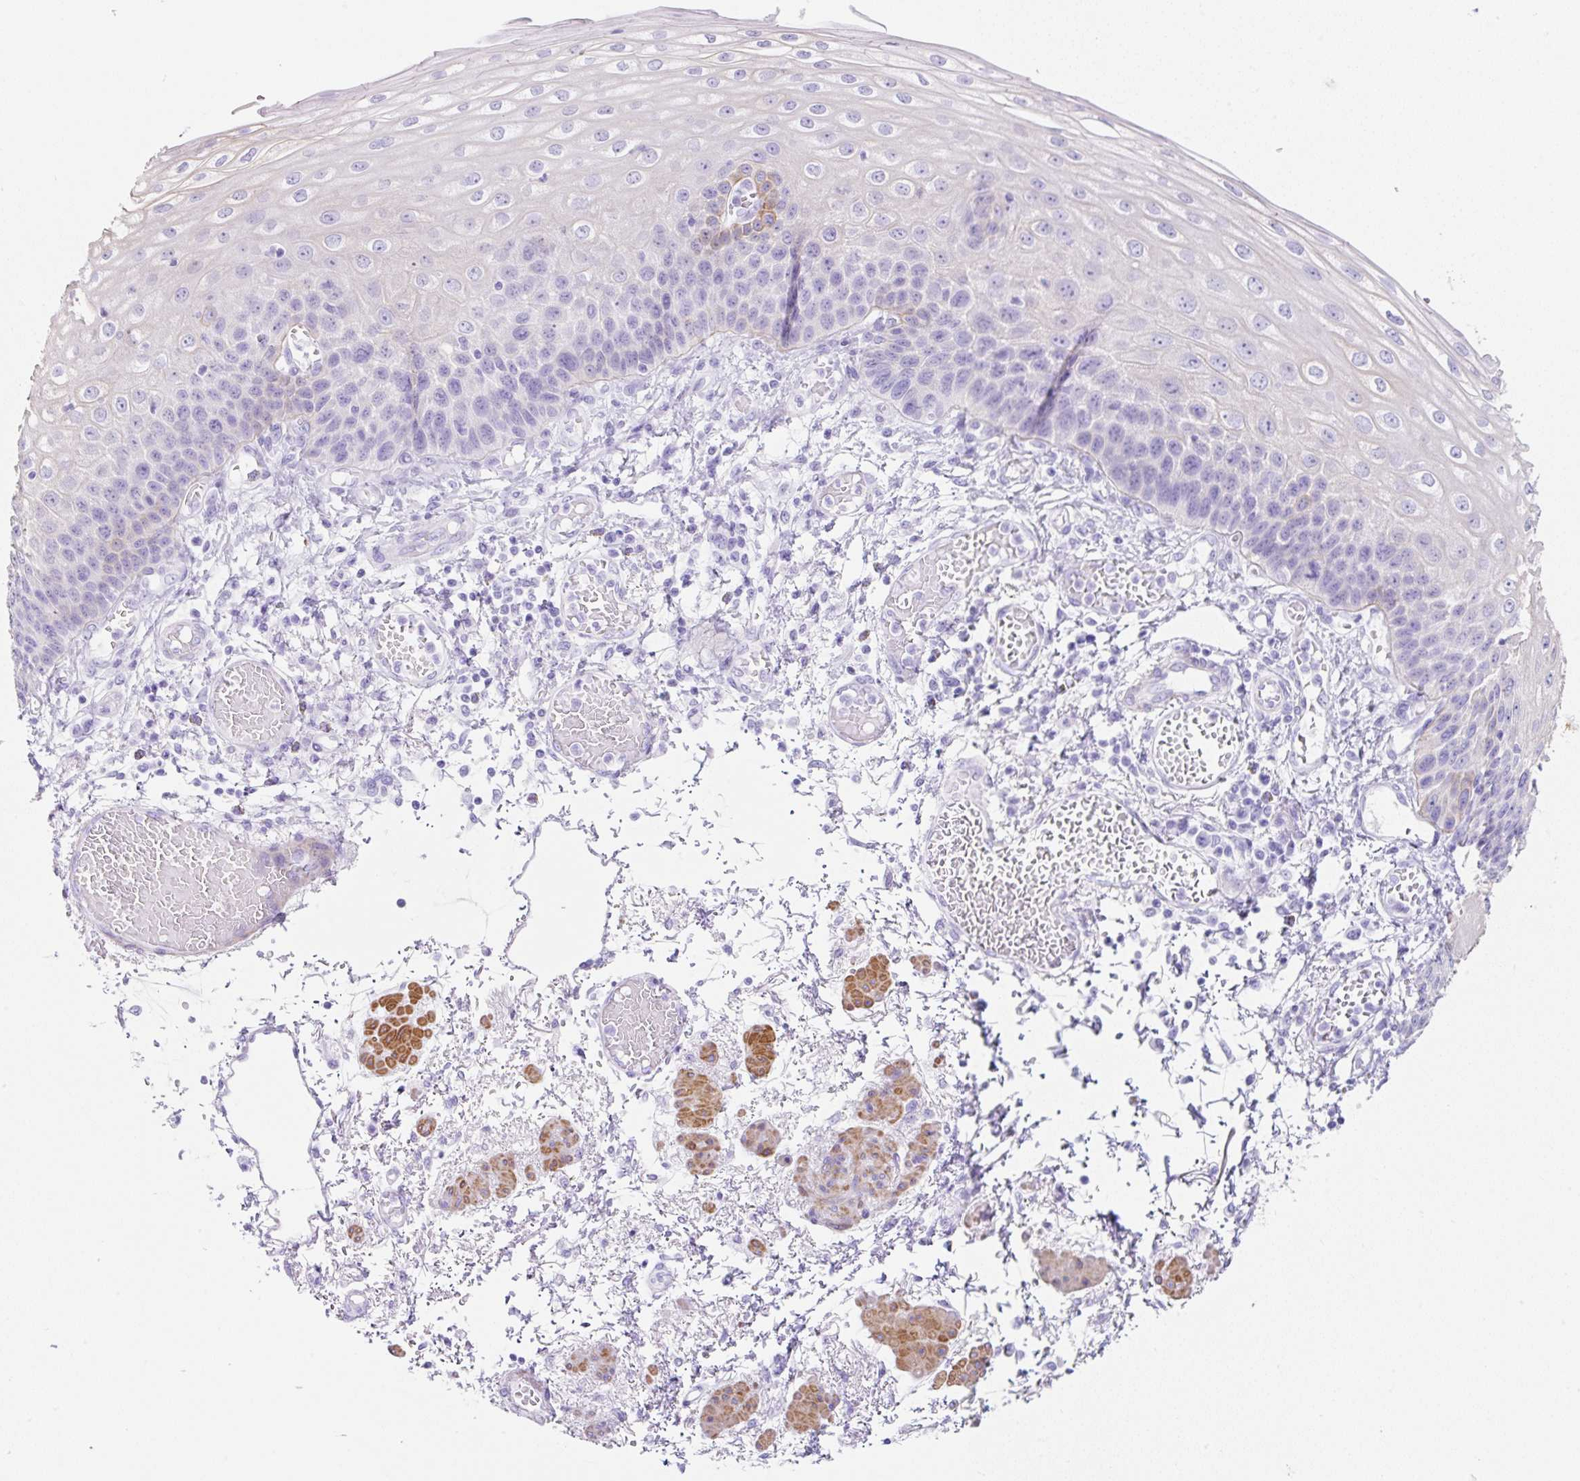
{"staining": {"intensity": "moderate", "quantity": "<25%", "location": "cytoplasmic/membranous"}, "tissue": "esophagus", "cell_type": "Squamous epithelial cells", "image_type": "normal", "snomed": [{"axis": "morphology", "description": "Normal tissue, NOS"}, {"axis": "morphology", "description": "Adenocarcinoma, NOS"}, {"axis": "topography", "description": "Esophagus"}], "caption": "Immunohistochemical staining of unremarkable esophagus demonstrates low levels of moderate cytoplasmic/membranous staining in approximately <25% of squamous epithelial cells.", "gene": "CLDND2", "patient": {"sex": "male", "age": 81}}